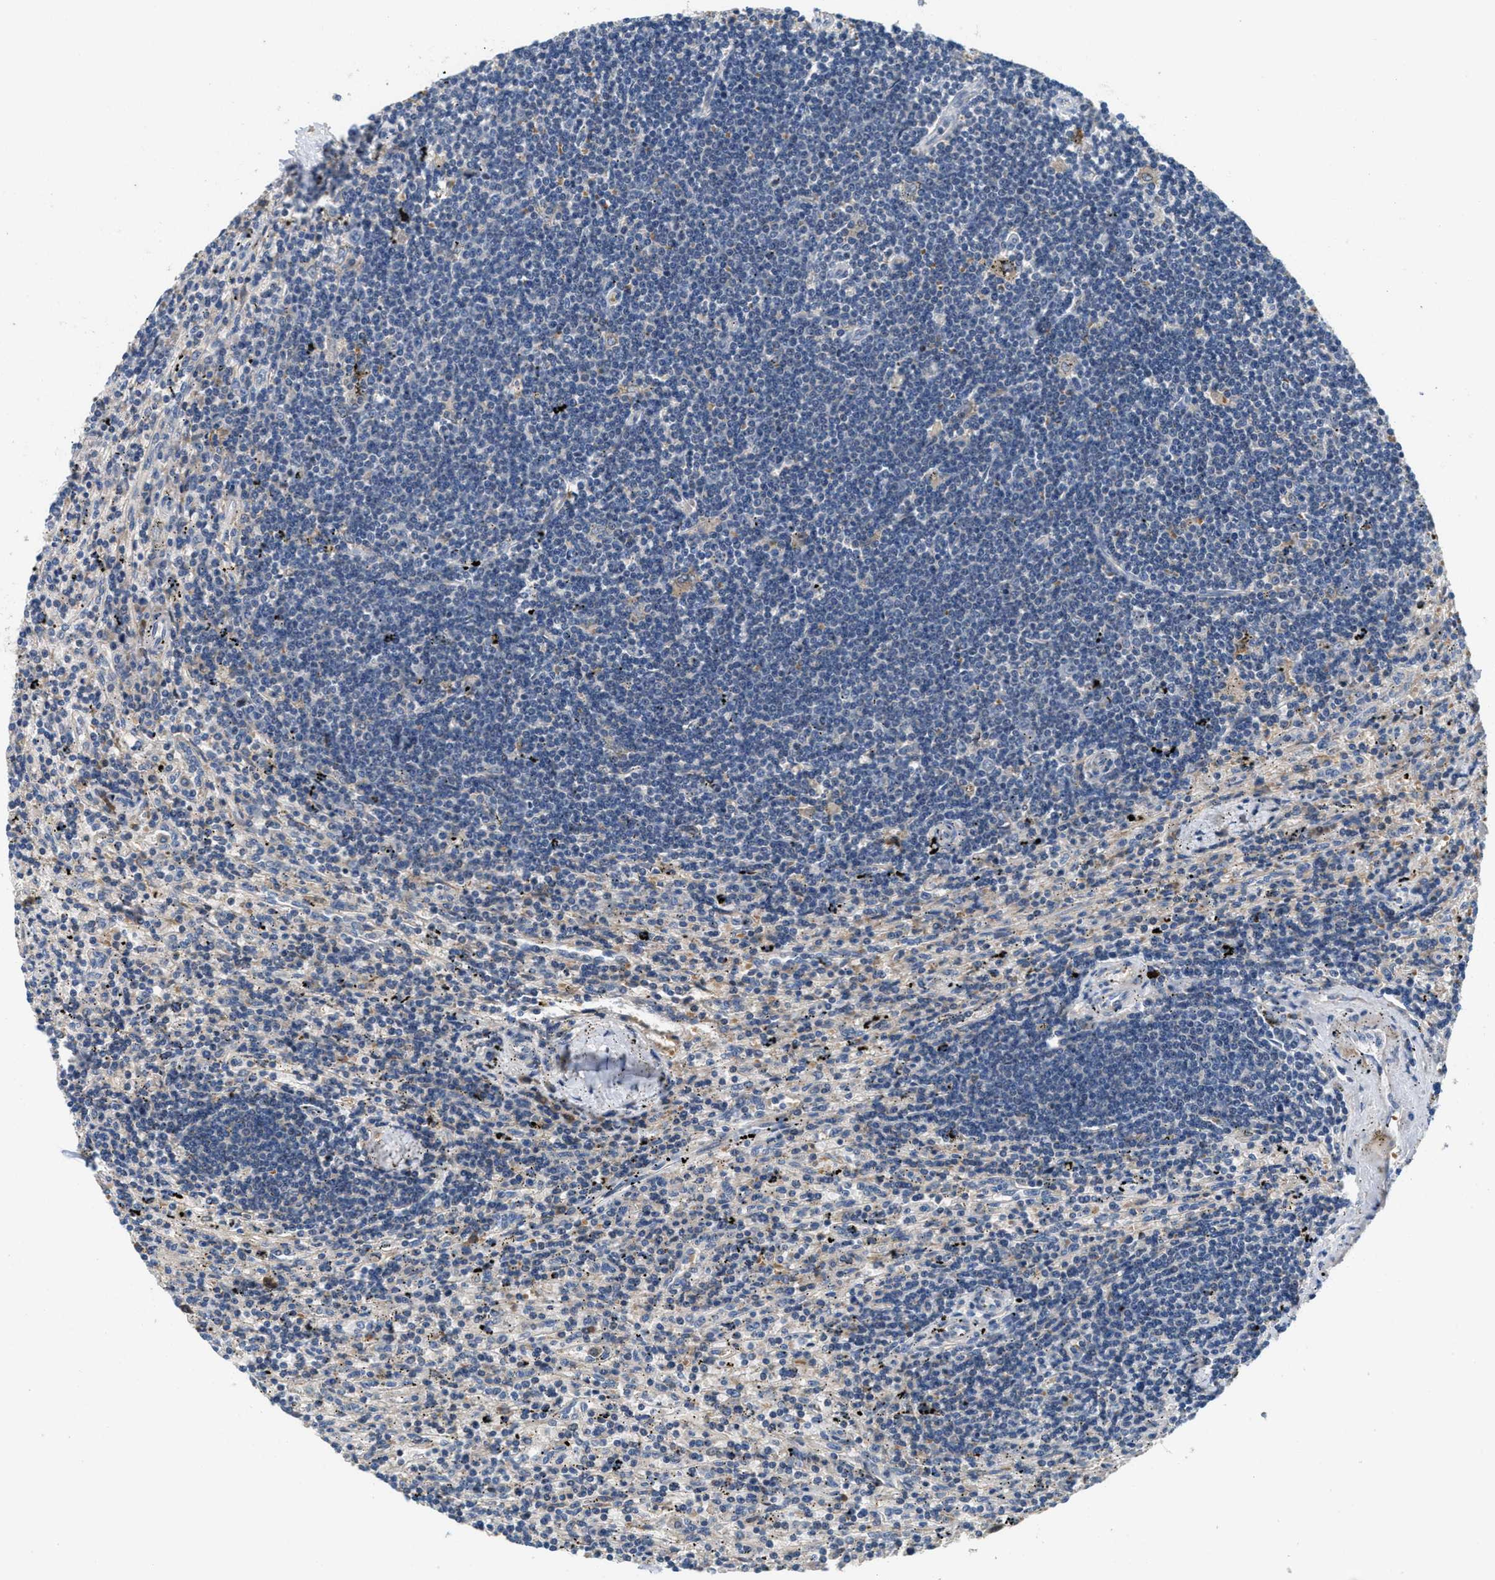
{"staining": {"intensity": "negative", "quantity": "none", "location": "none"}, "tissue": "lymphoma", "cell_type": "Tumor cells", "image_type": "cancer", "snomed": [{"axis": "morphology", "description": "Malignant lymphoma, non-Hodgkin's type, Low grade"}, {"axis": "topography", "description": "Spleen"}], "caption": "Malignant lymphoma, non-Hodgkin's type (low-grade) was stained to show a protein in brown. There is no significant staining in tumor cells.", "gene": "DGKE", "patient": {"sex": "male", "age": 76}}